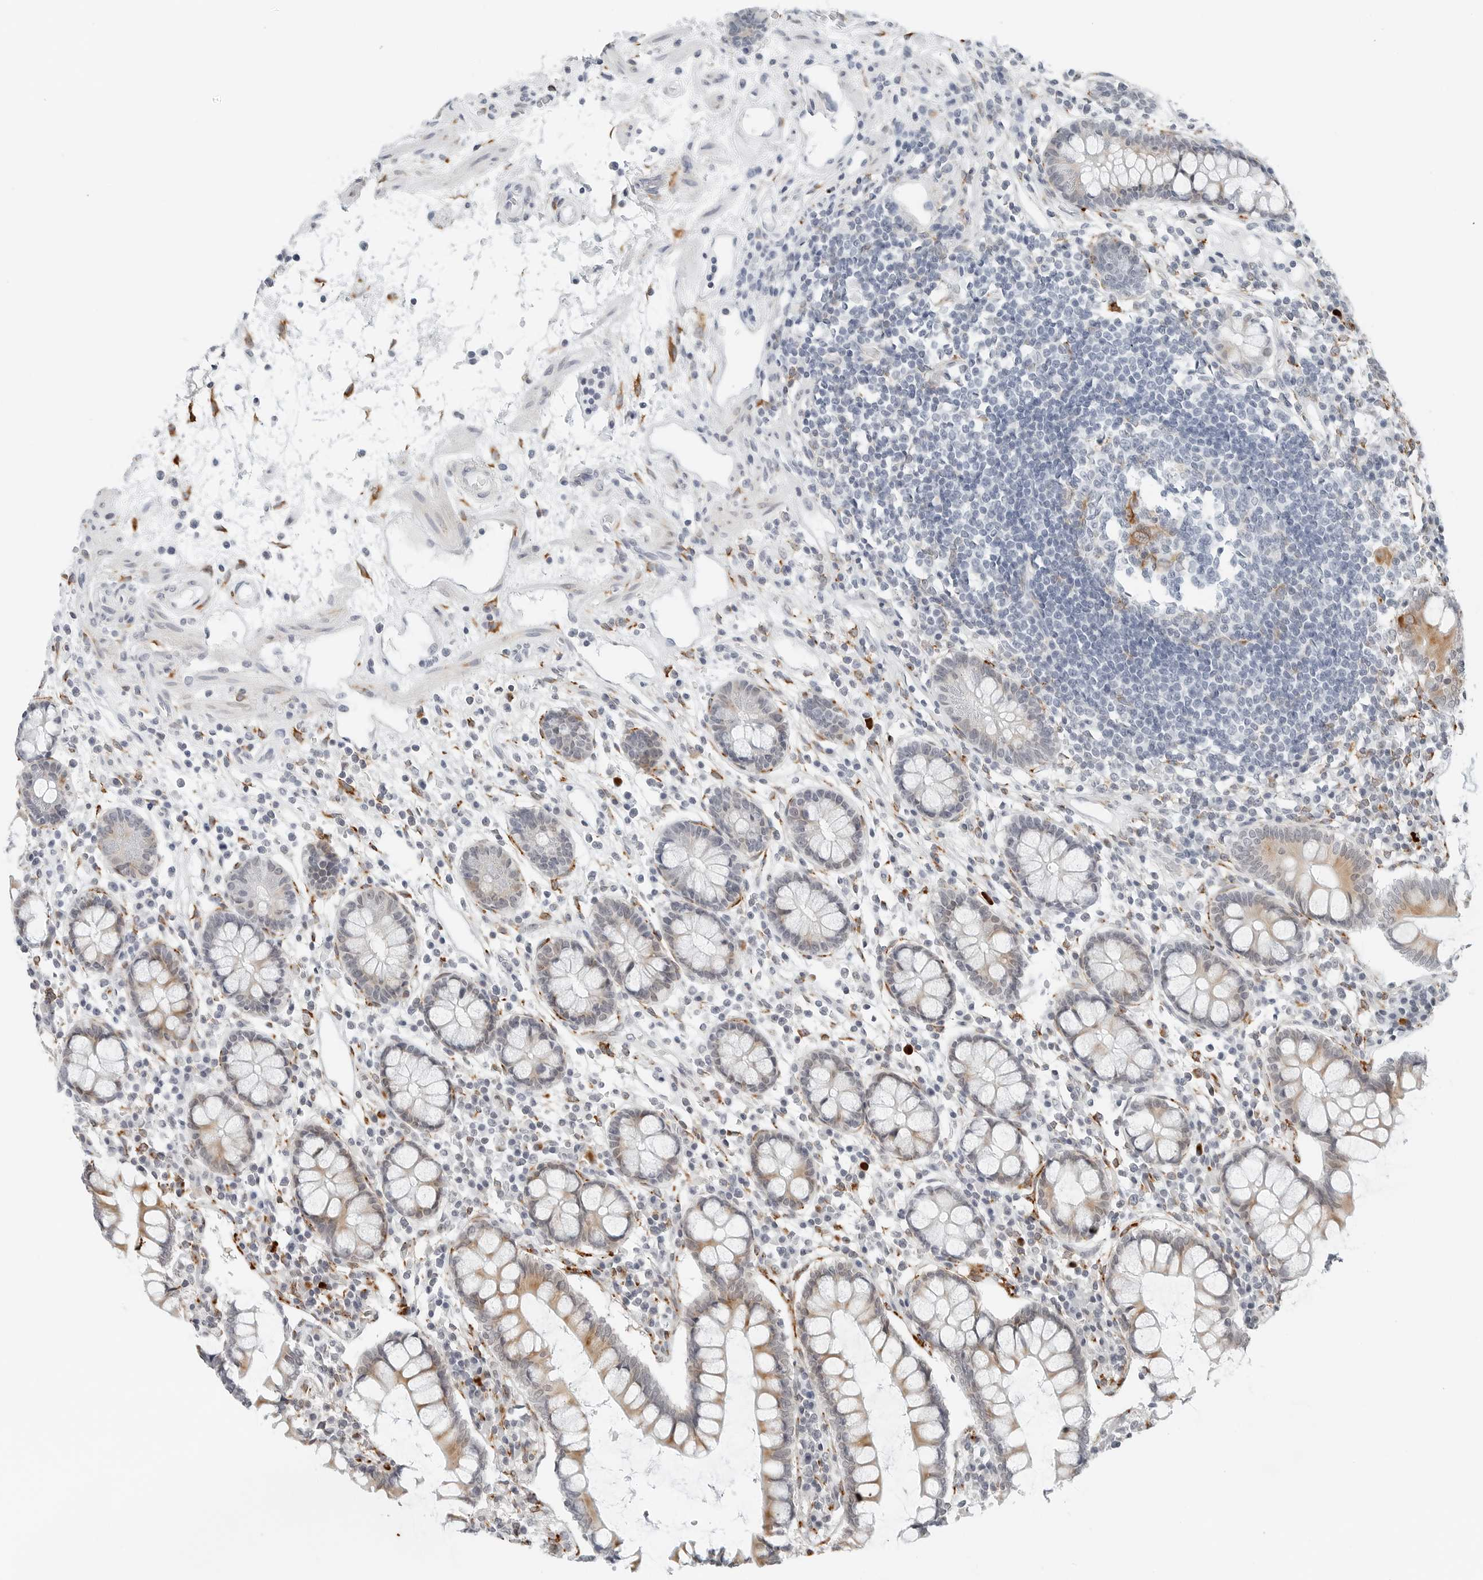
{"staining": {"intensity": "negative", "quantity": "none", "location": "none"}, "tissue": "colon", "cell_type": "Endothelial cells", "image_type": "normal", "snomed": [{"axis": "morphology", "description": "Normal tissue, NOS"}, {"axis": "topography", "description": "Colon"}], "caption": "An immunohistochemistry micrograph of benign colon is shown. There is no staining in endothelial cells of colon. (Brightfield microscopy of DAB (3,3'-diaminobenzidine) IHC at high magnification).", "gene": "P4HA2", "patient": {"sex": "female", "age": 79}}